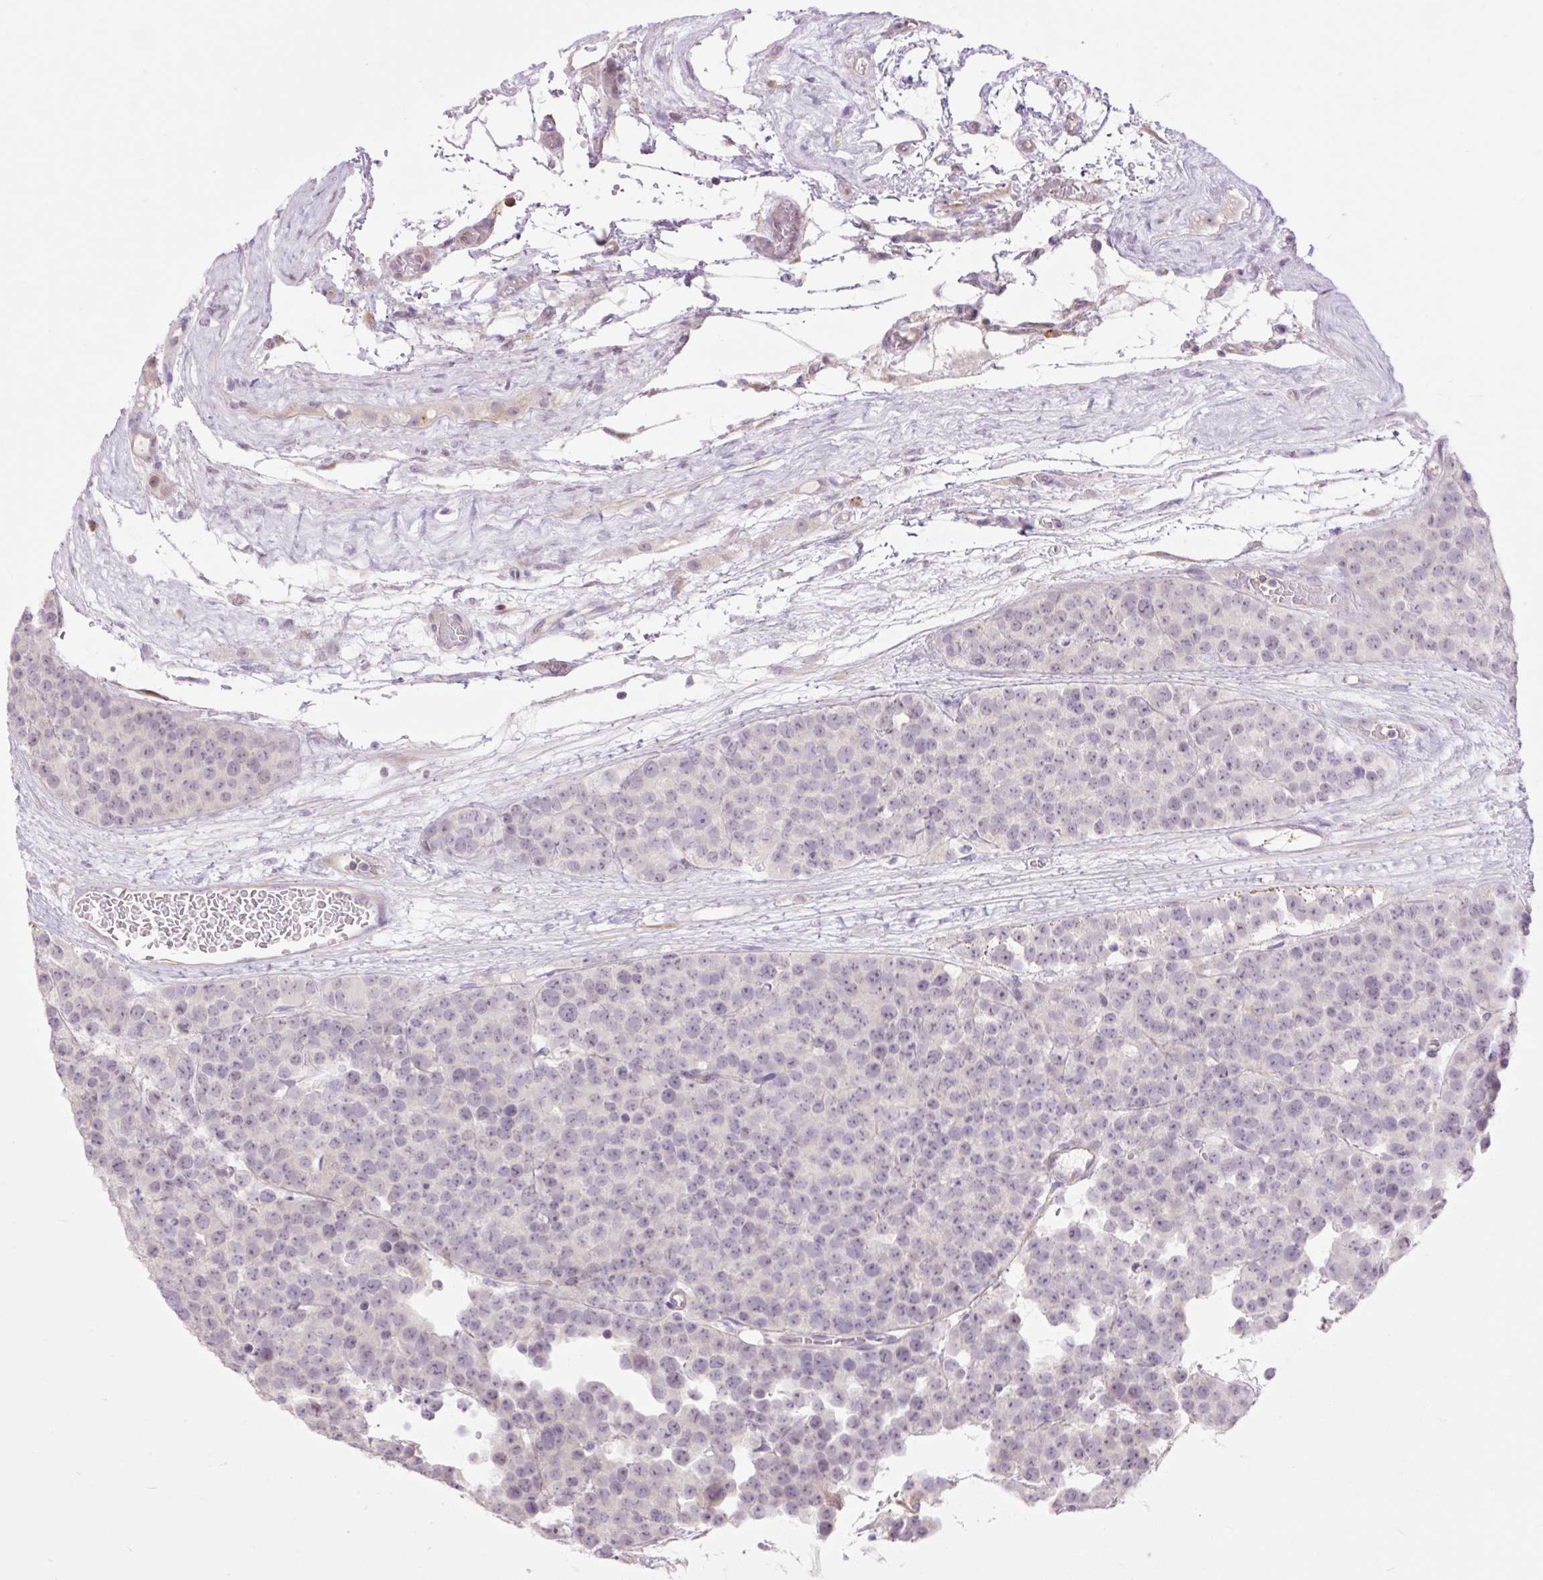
{"staining": {"intensity": "negative", "quantity": "none", "location": "none"}, "tissue": "testis cancer", "cell_type": "Tumor cells", "image_type": "cancer", "snomed": [{"axis": "morphology", "description": "Seminoma, NOS"}, {"axis": "topography", "description": "Testis"}], "caption": "DAB (3,3'-diaminobenzidine) immunohistochemical staining of human seminoma (testis) displays no significant positivity in tumor cells.", "gene": "GRID2", "patient": {"sex": "male", "age": 71}}